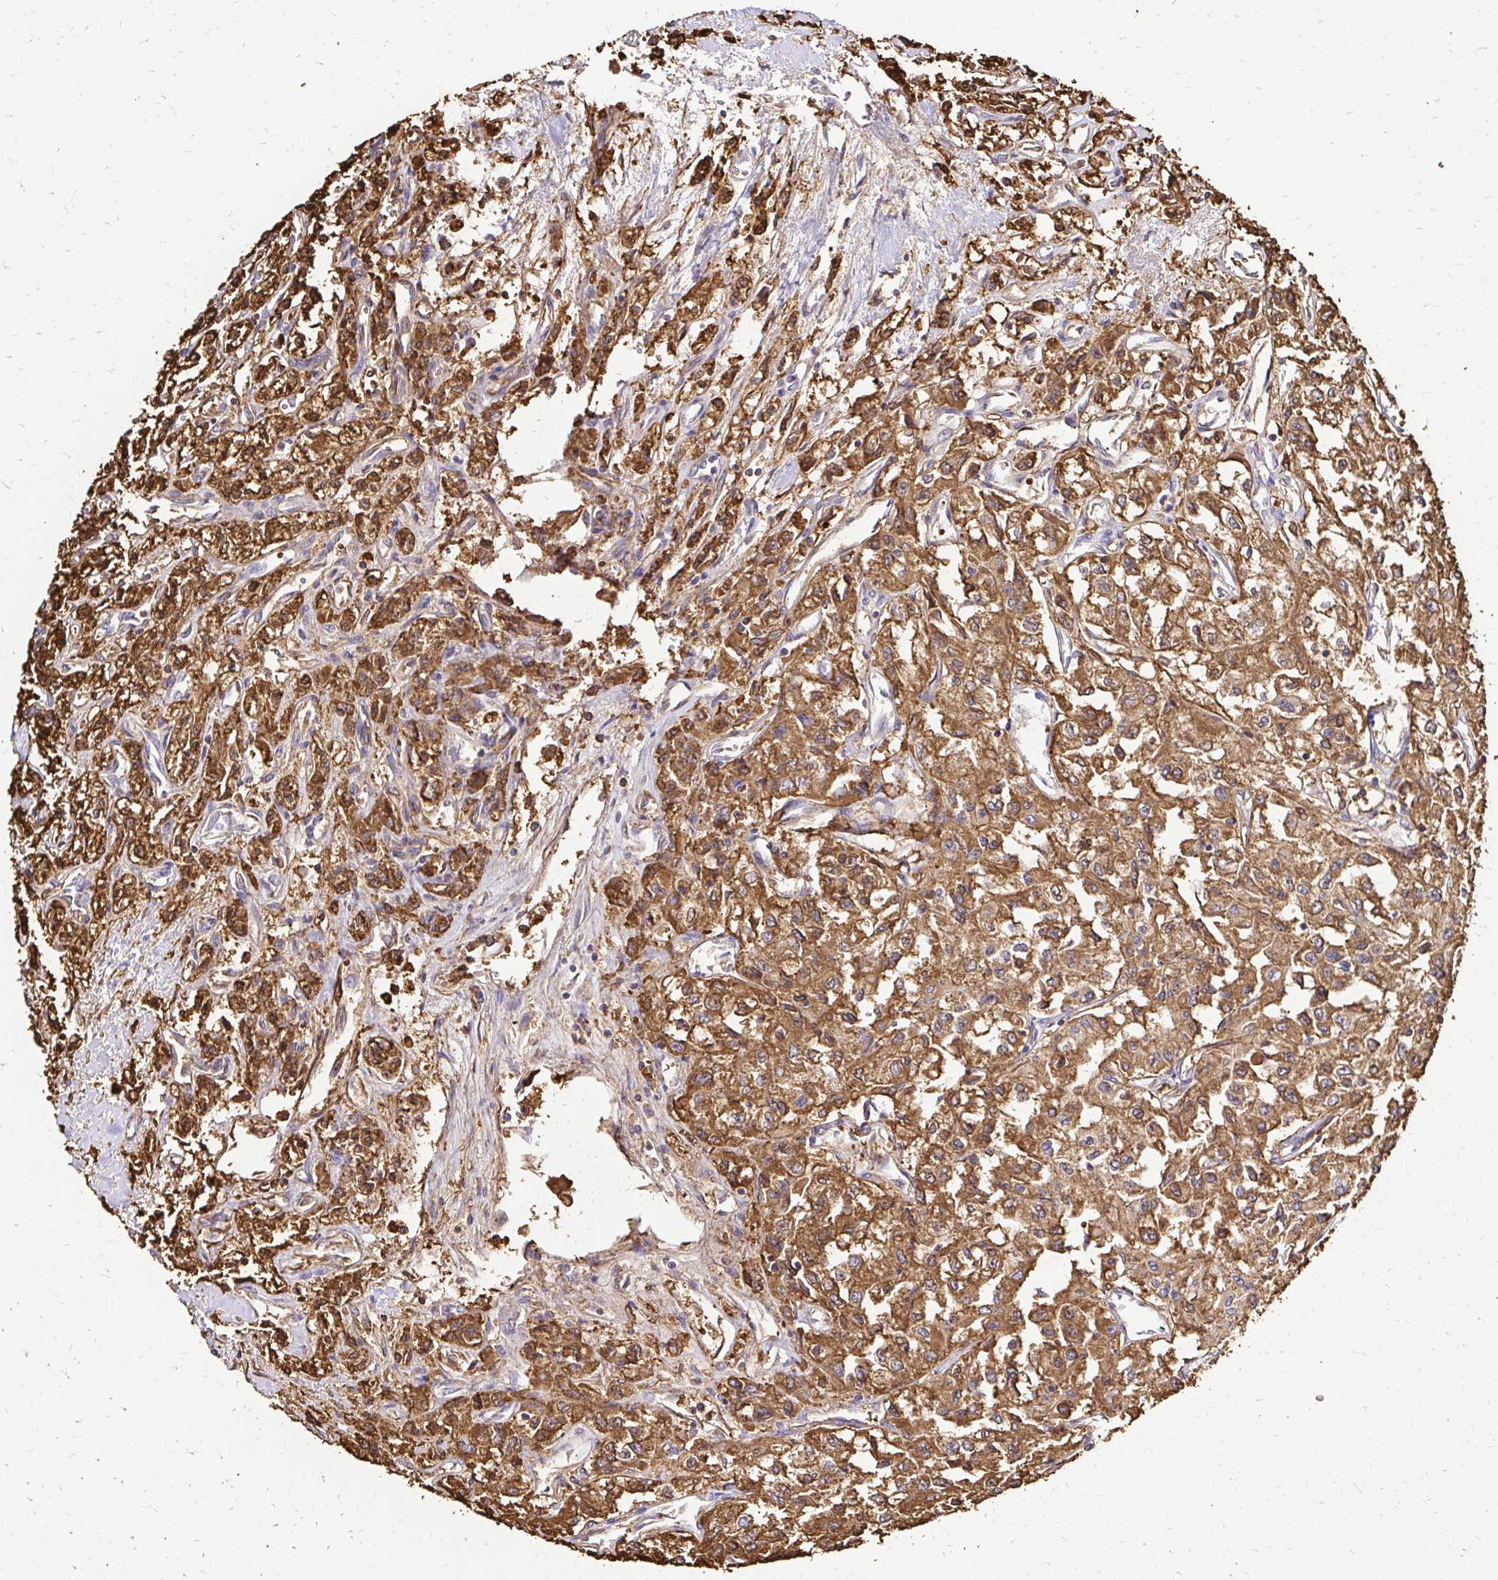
{"staining": {"intensity": "moderate", "quantity": ">75%", "location": "cytoplasmic/membranous"}, "tissue": "renal cancer", "cell_type": "Tumor cells", "image_type": "cancer", "snomed": [{"axis": "morphology", "description": "Adenocarcinoma, NOS"}, {"axis": "topography", "description": "Kidney"}], "caption": "Renal cancer stained with DAB immunohistochemistry (IHC) shows medium levels of moderate cytoplasmic/membranous staining in about >75% of tumor cells.", "gene": "MRPL13", "patient": {"sex": "male", "age": 56}}